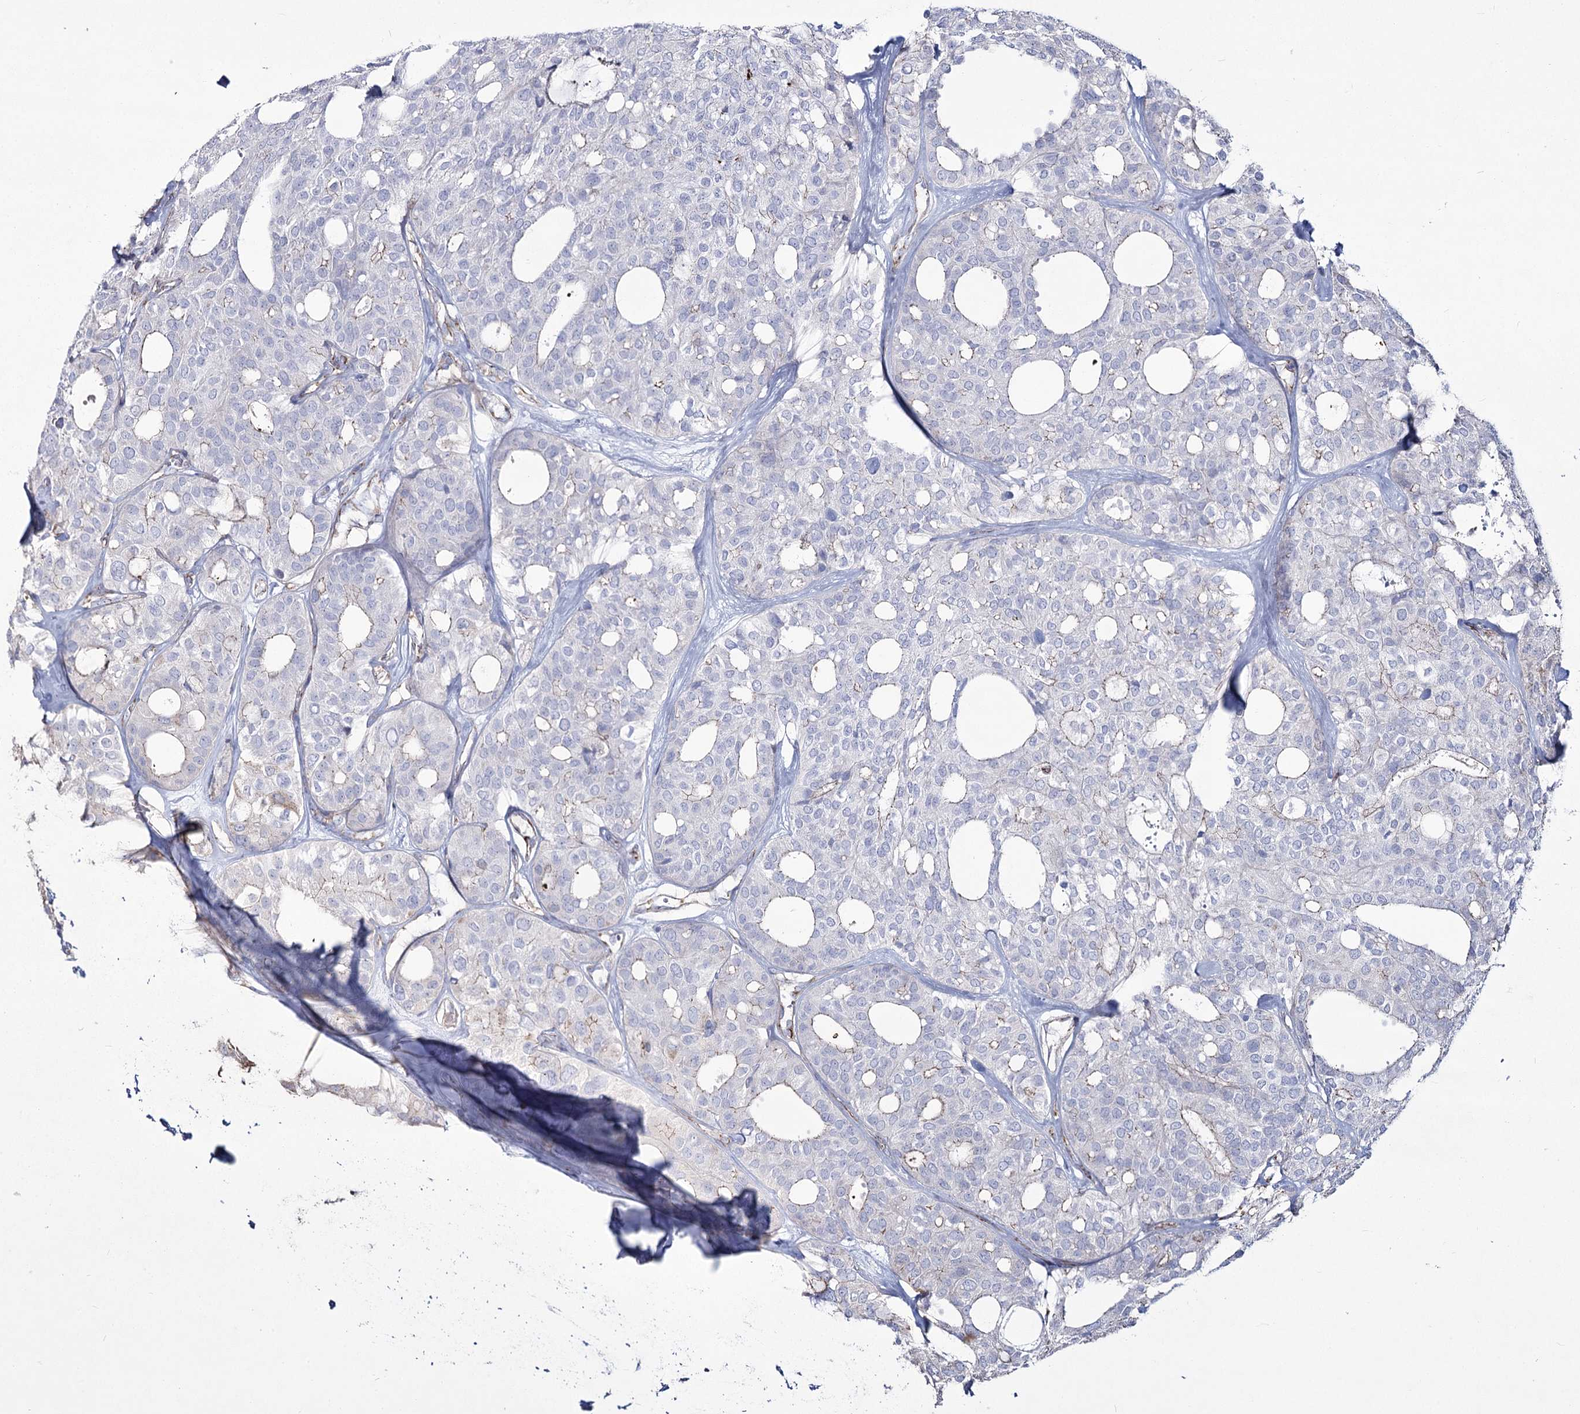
{"staining": {"intensity": "negative", "quantity": "none", "location": "none"}, "tissue": "thyroid cancer", "cell_type": "Tumor cells", "image_type": "cancer", "snomed": [{"axis": "morphology", "description": "Follicular adenoma carcinoma, NOS"}, {"axis": "topography", "description": "Thyroid gland"}], "caption": "Immunohistochemical staining of human thyroid follicular adenoma carcinoma exhibits no significant positivity in tumor cells.", "gene": "ME3", "patient": {"sex": "male", "age": 75}}